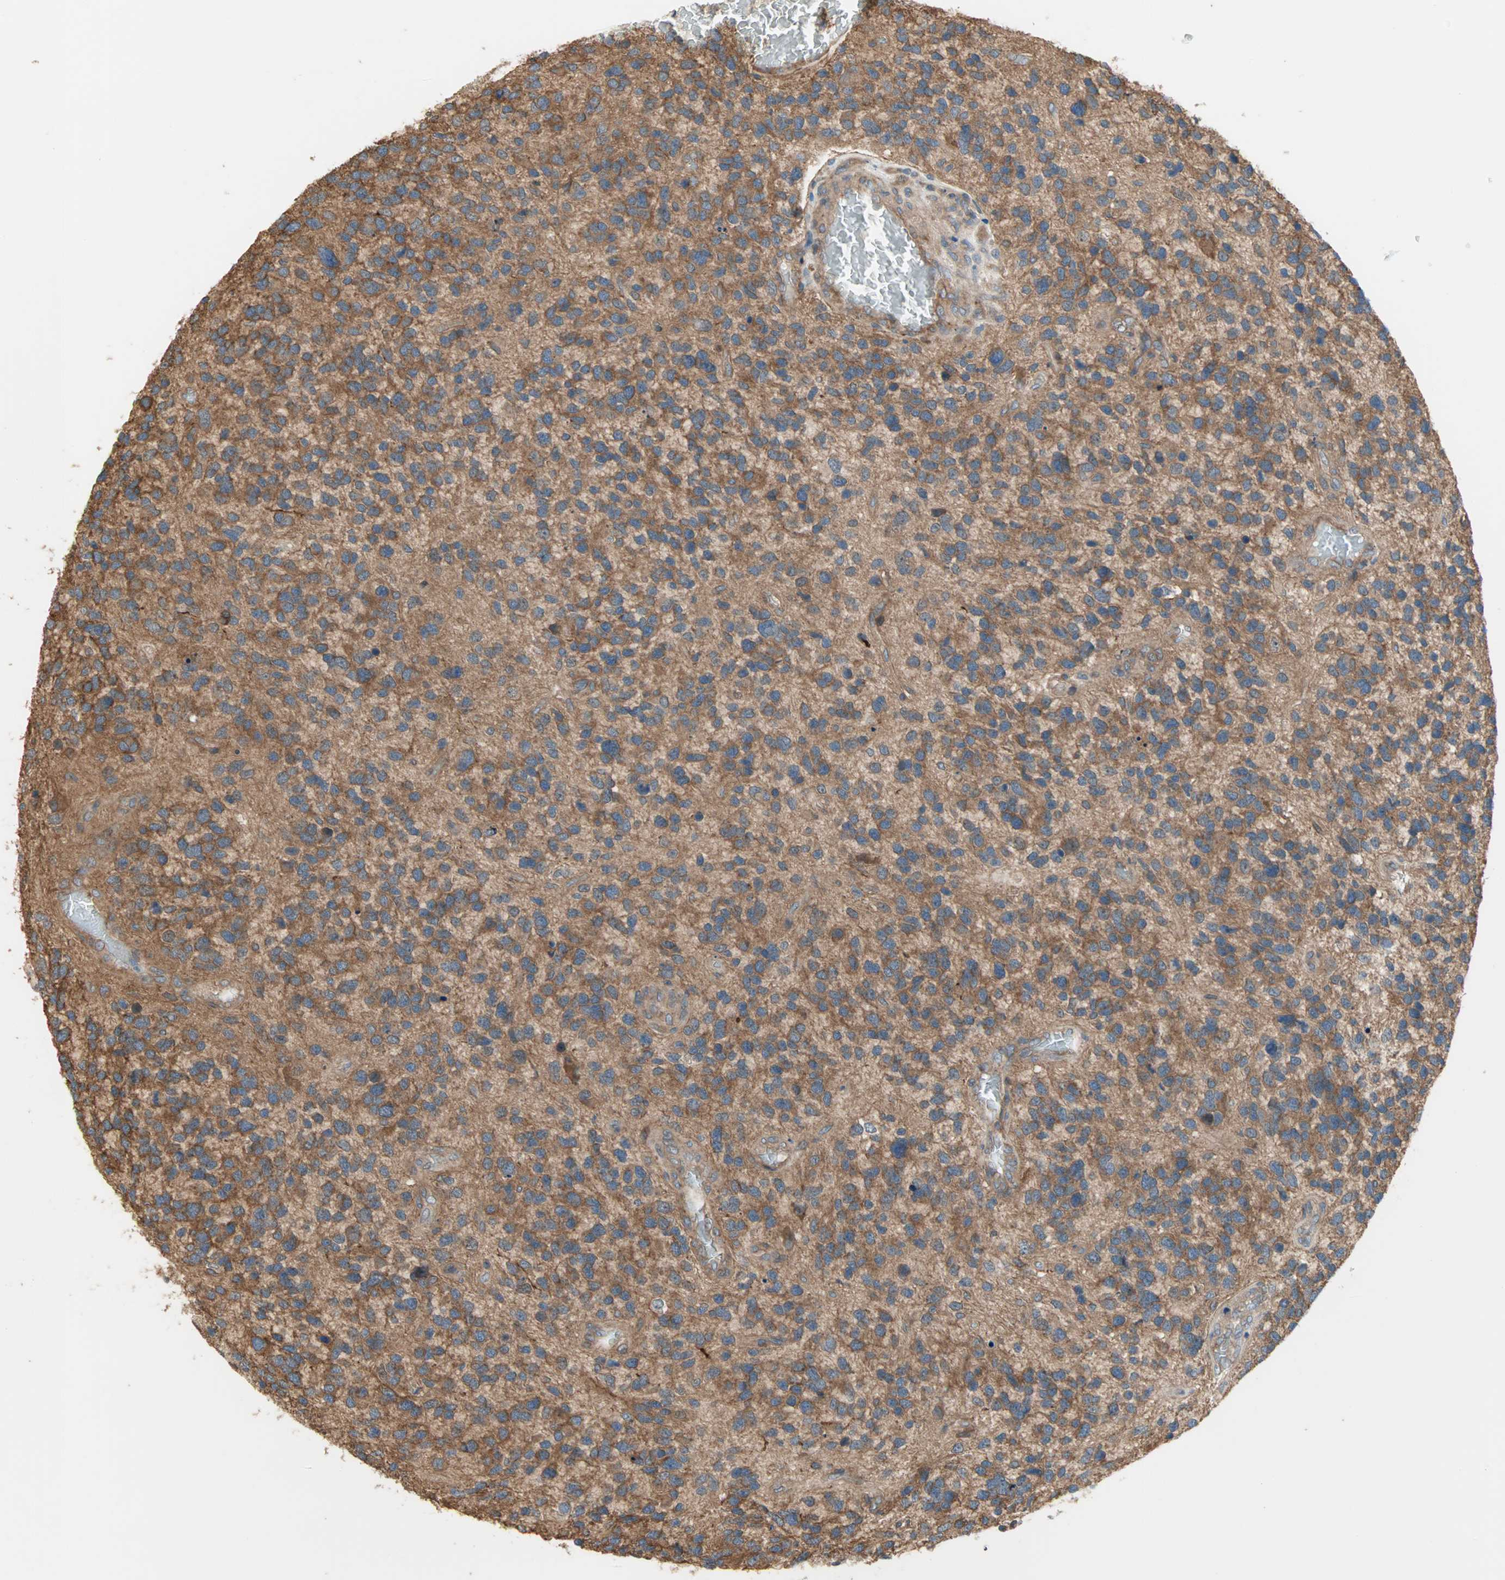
{"staining": {"intensity": "moderate", "quantity": "25%-75%", "location": "cytoplasmic/membranous"}, "tissue": "glioma", "cell_type": "Tumor cells", "image_type": "cancer", "snomed": [{"axis": "morphology", "description": "Glioma, malignant, High grade"}, {"axis": "topography", "description": "Brain"}], "caption": "Immunohistochemistry (IHC) of glioma shows medium levels of moderate cytoplasmic/membranous staining in about 25%-75% of tumor cells.", "gene": "PDE8A", "patient": {"sex": "female", "age": 58}}